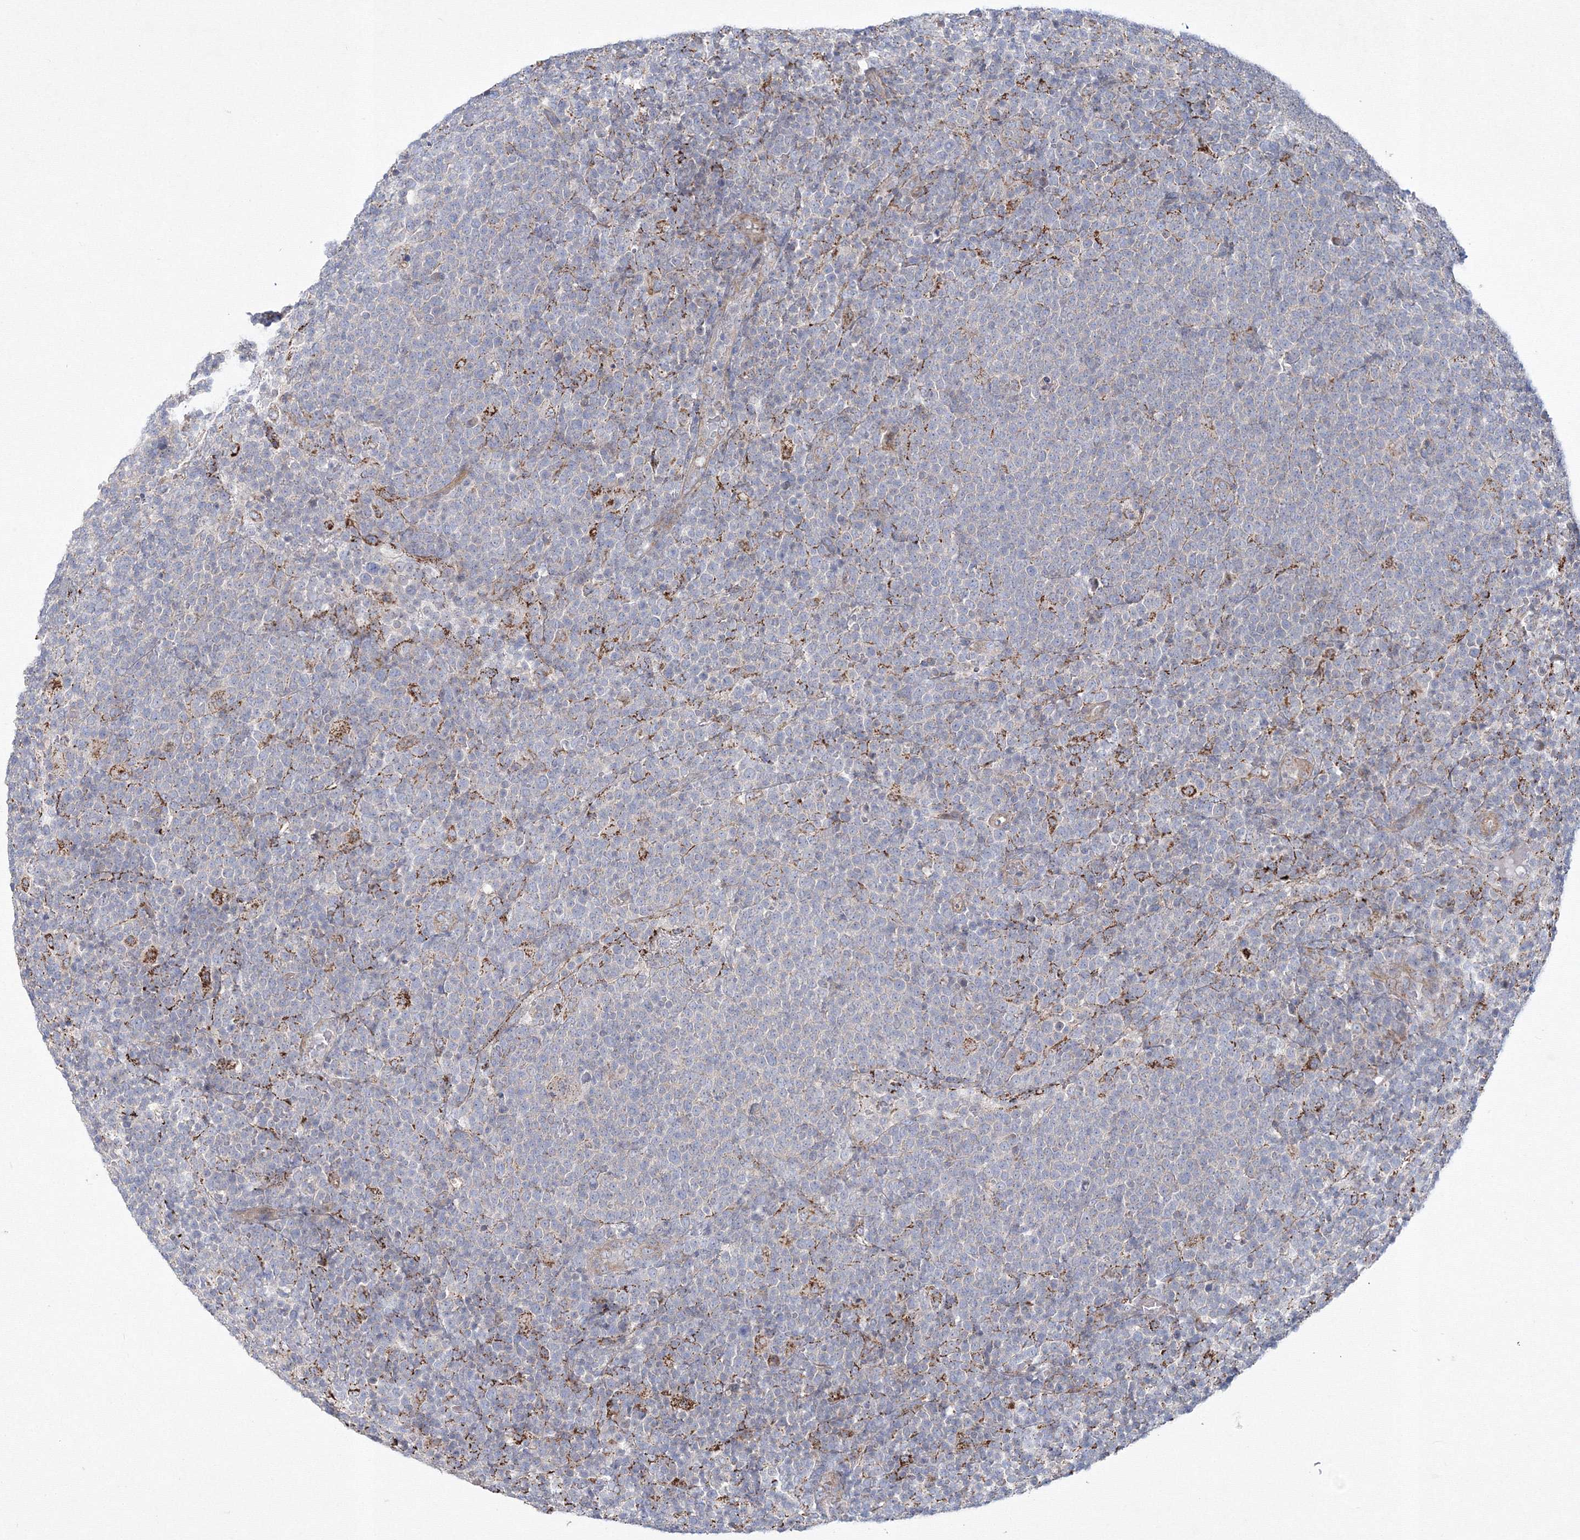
{"staining": {"intensity": "negative", "quantity": "none", "location": "none"}, "tissue": "lymphoma", "cell_type": "Tumor cells", "image_type": "cancer", "snomed": [{"axis": "morphology", "description": "Malignant lymphoma, non-Hodgkin's type, High grade"}, {"axis": "topography", "description": "Lymph node"}], "caption": "This histopathology image is of lymphoma stained with immunohistochemistry (IHC) to label a protein in brown with the nuclei are counter-stained blue. There is no expression in tumor cells.", "gene": "WDR49", "patient": {"sex": "male", "age": 61}}